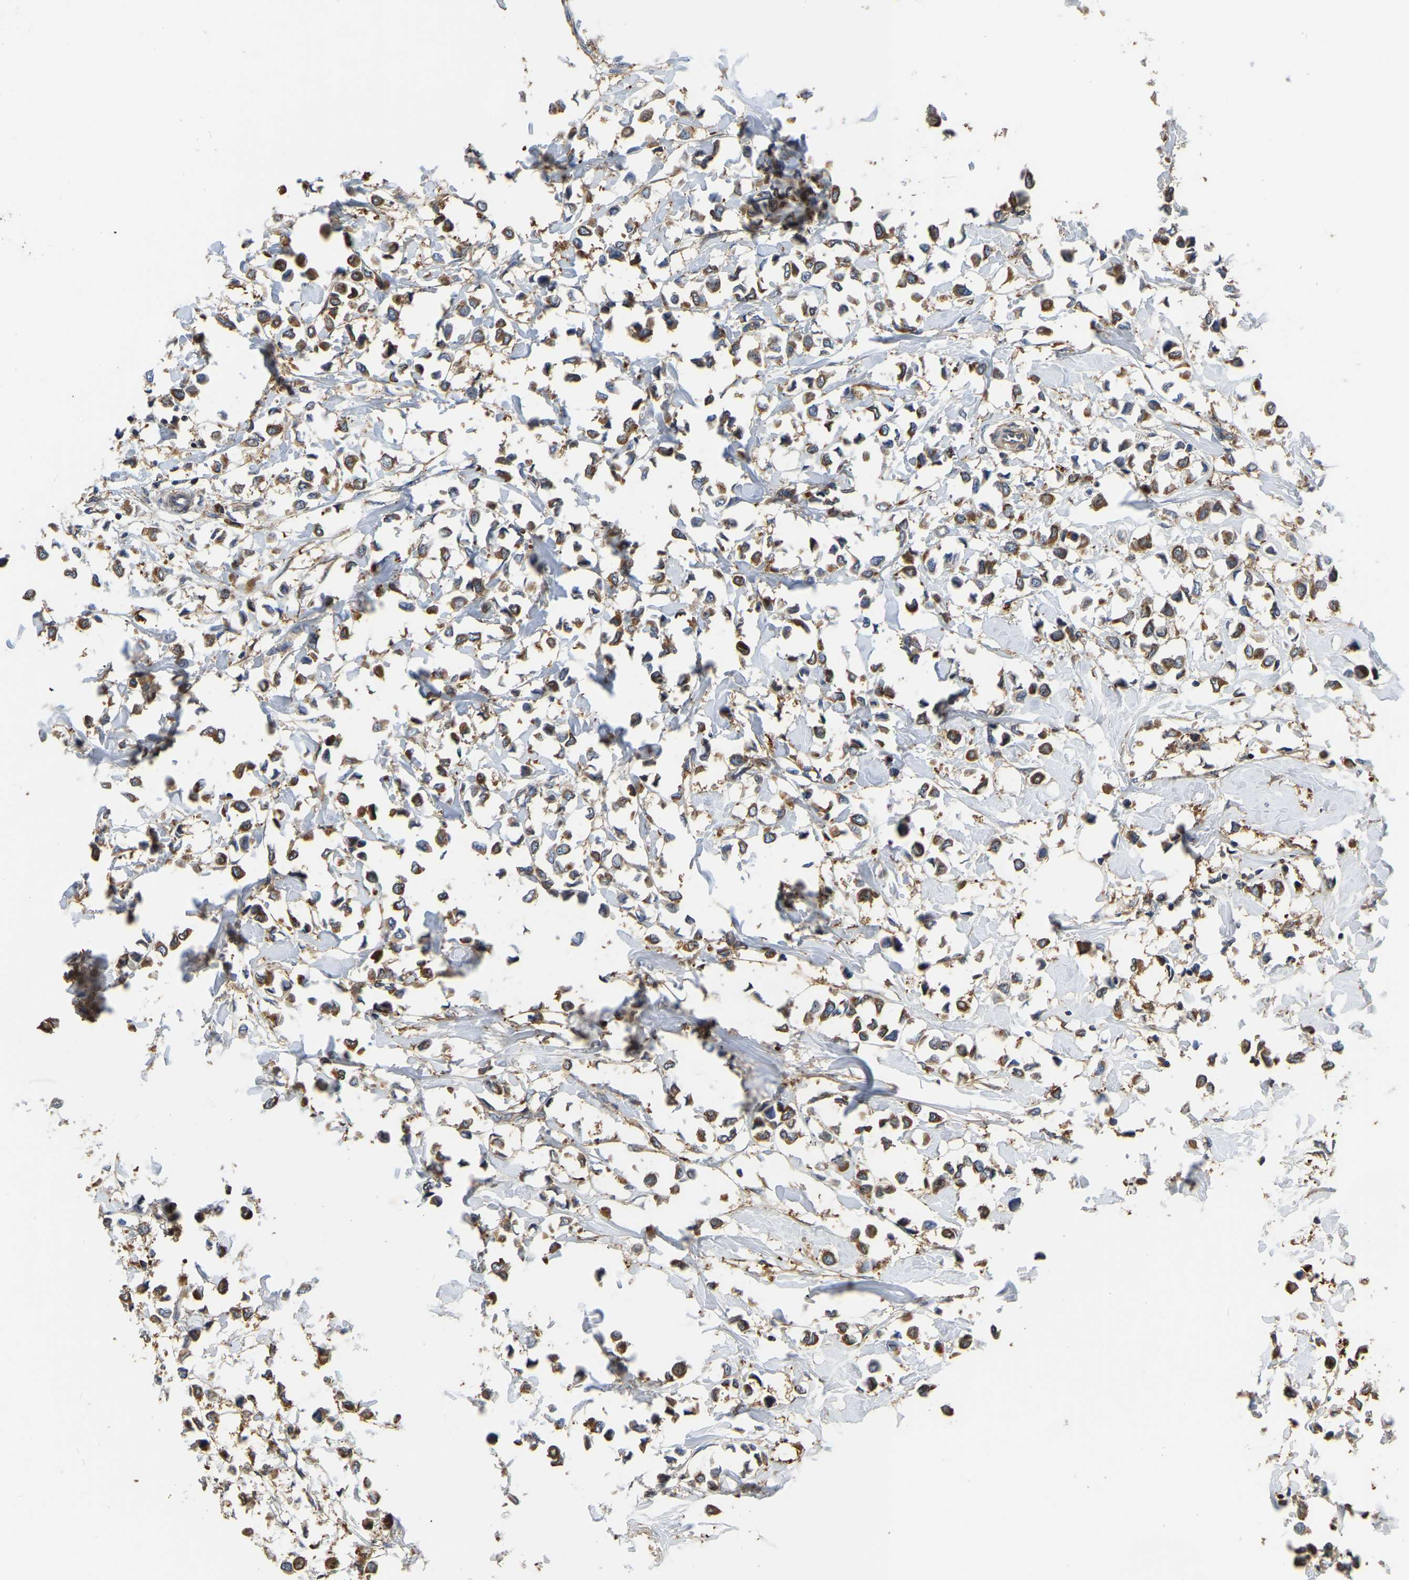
{"staining": {"intensity": "moderate", "quantity": ">75%", "location": "cytoplasmic/membranous"}, "tissue": "breast cancer", "cell_type": "Tumor cells", "image_type": "cancer", "snomed": [{"axis": "morphology", "description": "Lobular carcinoma"}, {"axis": "topography", "description": "Breast"}], "caption": "Tumor cells reveal medium levels of moderate cytoplasmic/membranous positivity in about >75% of cells in lobular carcinoma (breast).", "gene": "GARS1", "patient": {"sex": "female", "age": 51}}